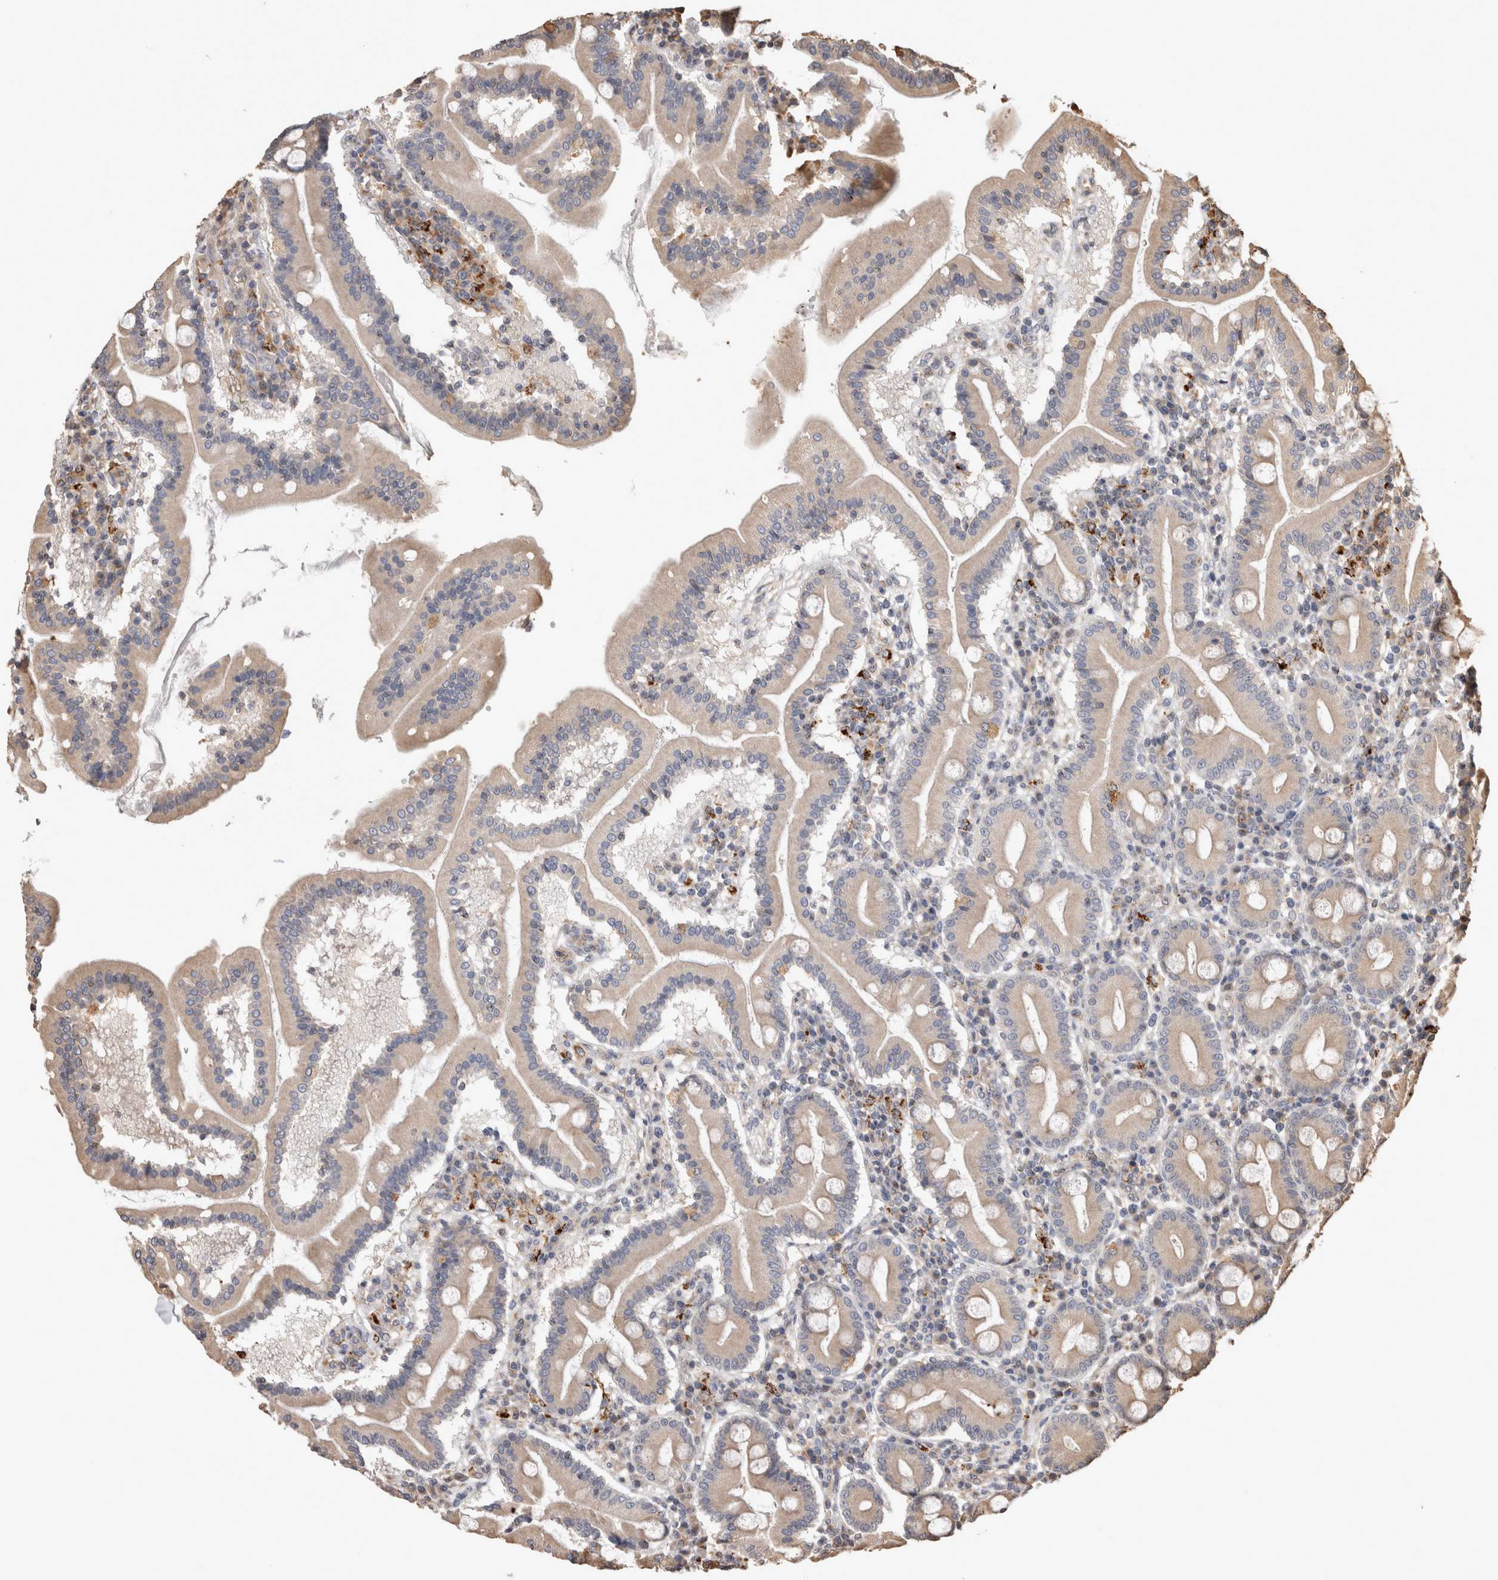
{"staining": {"intensity": "weak", "quantity": ">75%", "location": "cytoplasmic/membranous"}, "tissue": "duodenum", "cell_type": "Glandular cells", "image_type": "normal", "snomed": [{"axis": "morphology", "description": "Normal tissue, NOS"}, {"axis": "topography", "description": "Duodenum"}], "caption": "Immunohistochemical staining of normal human duodenum shows weak cytoplasmic/membranous protein expression in about >75% of glandular cells. (Brightfield microscopy of DAB IHC at high magnification).", "gene": "CLIP1", "patient": {"sex": "male", "age": 50}}